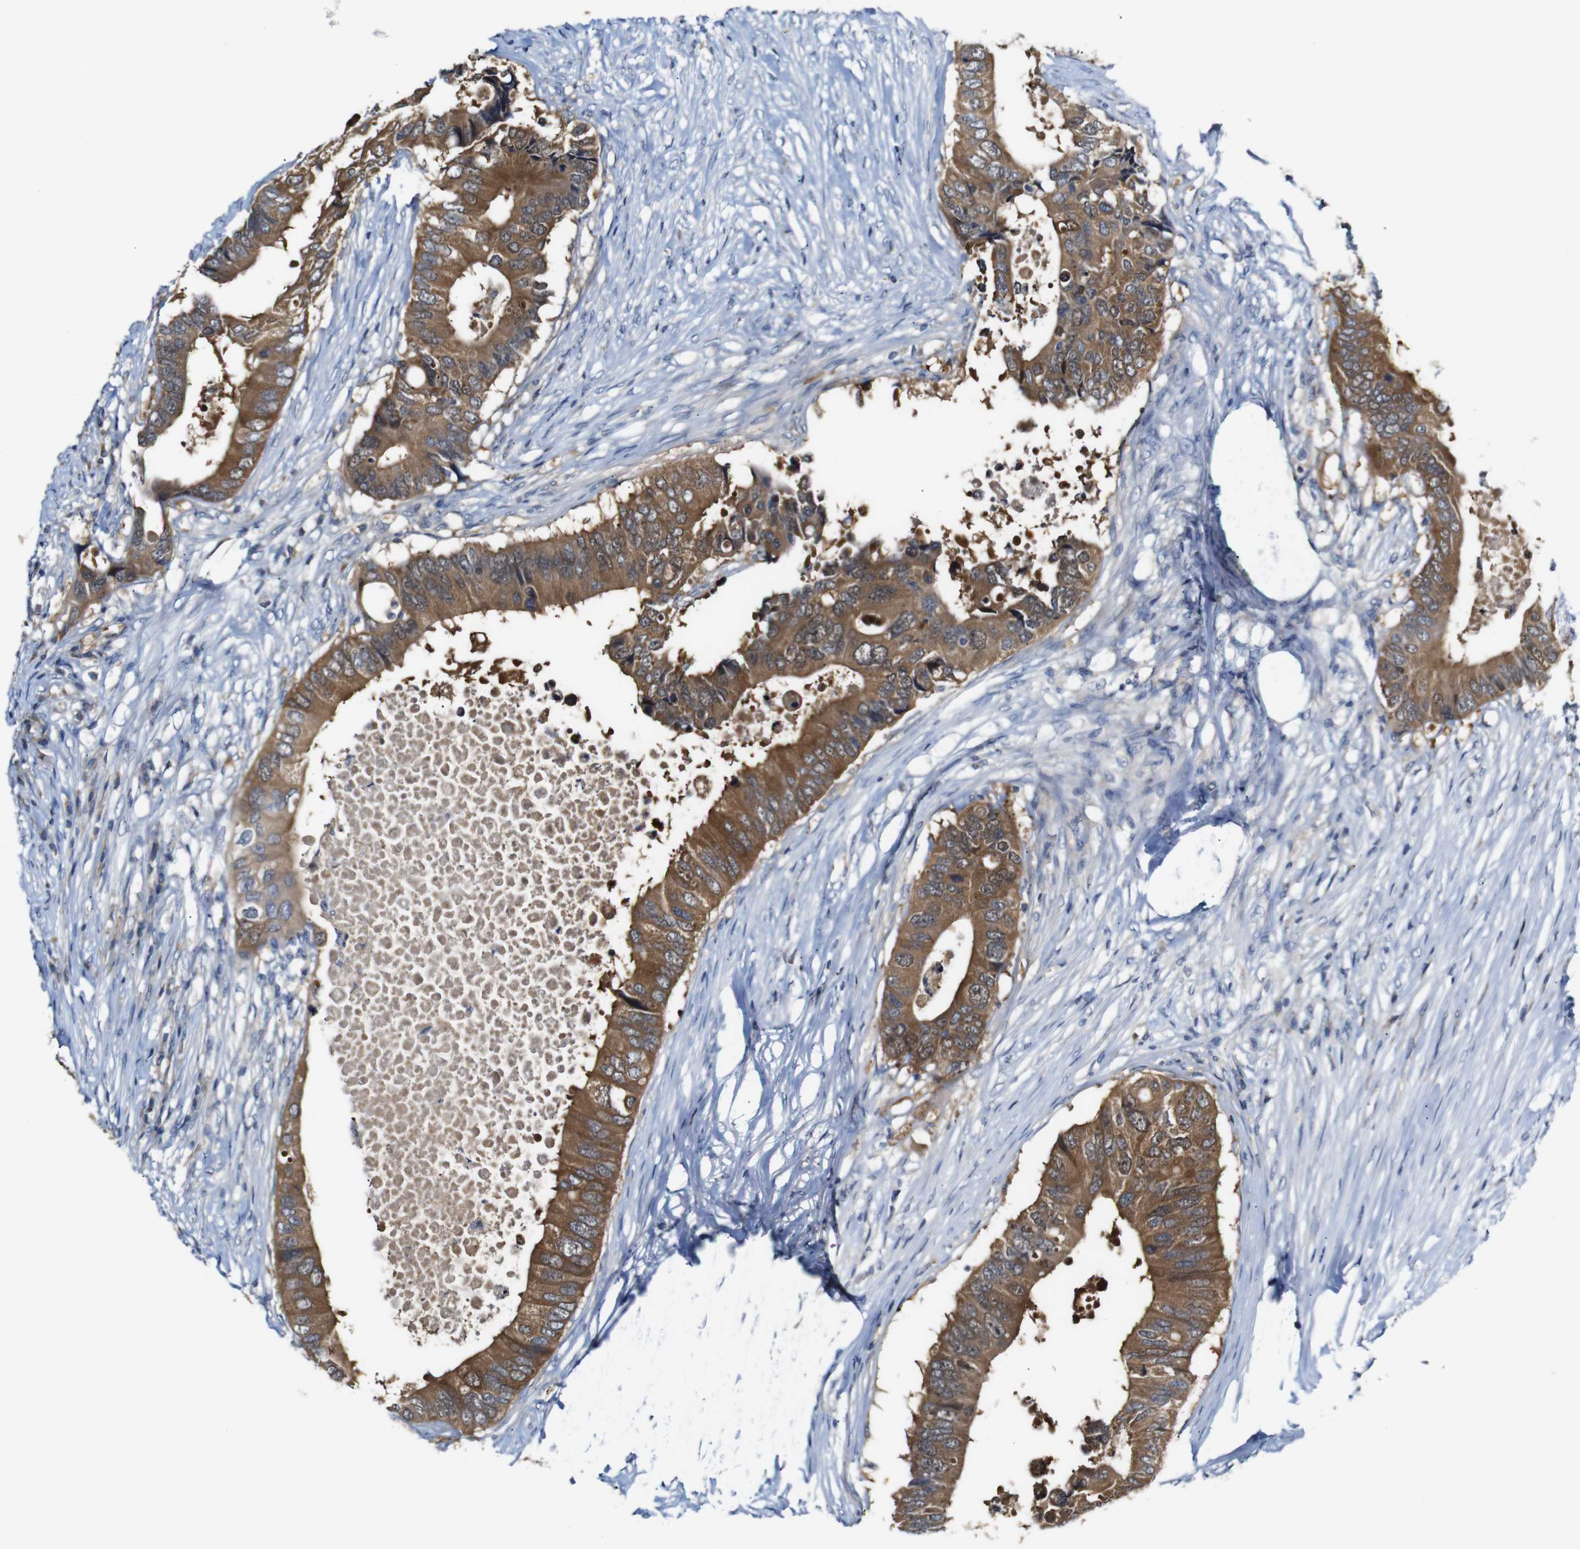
{"staining": {"intensity": "strong", "quantity": ">75%", "location": "cytoplasmic/membranous"}, "tissue": "colorectal cancer", "cell_type": "Tumor cells", "image_type": "cancer", "snomed": [{"axis": "morphology", "description": "Adenocarcinoma, NOS"}, {"axis": "topography", "description": "Colon"}], "caption": "A brown stain shows strong cytoplasmic/membranous staining of a protein in colorectal cancer tumor cells. The staining was performed using DAB to visualize the protein expression in brown, while the nuclei were stained in blue with hematoxylin (Magnification: 20x).", "gene": "TBC1D32", "patient": {"sex": "male", "age": 71}}